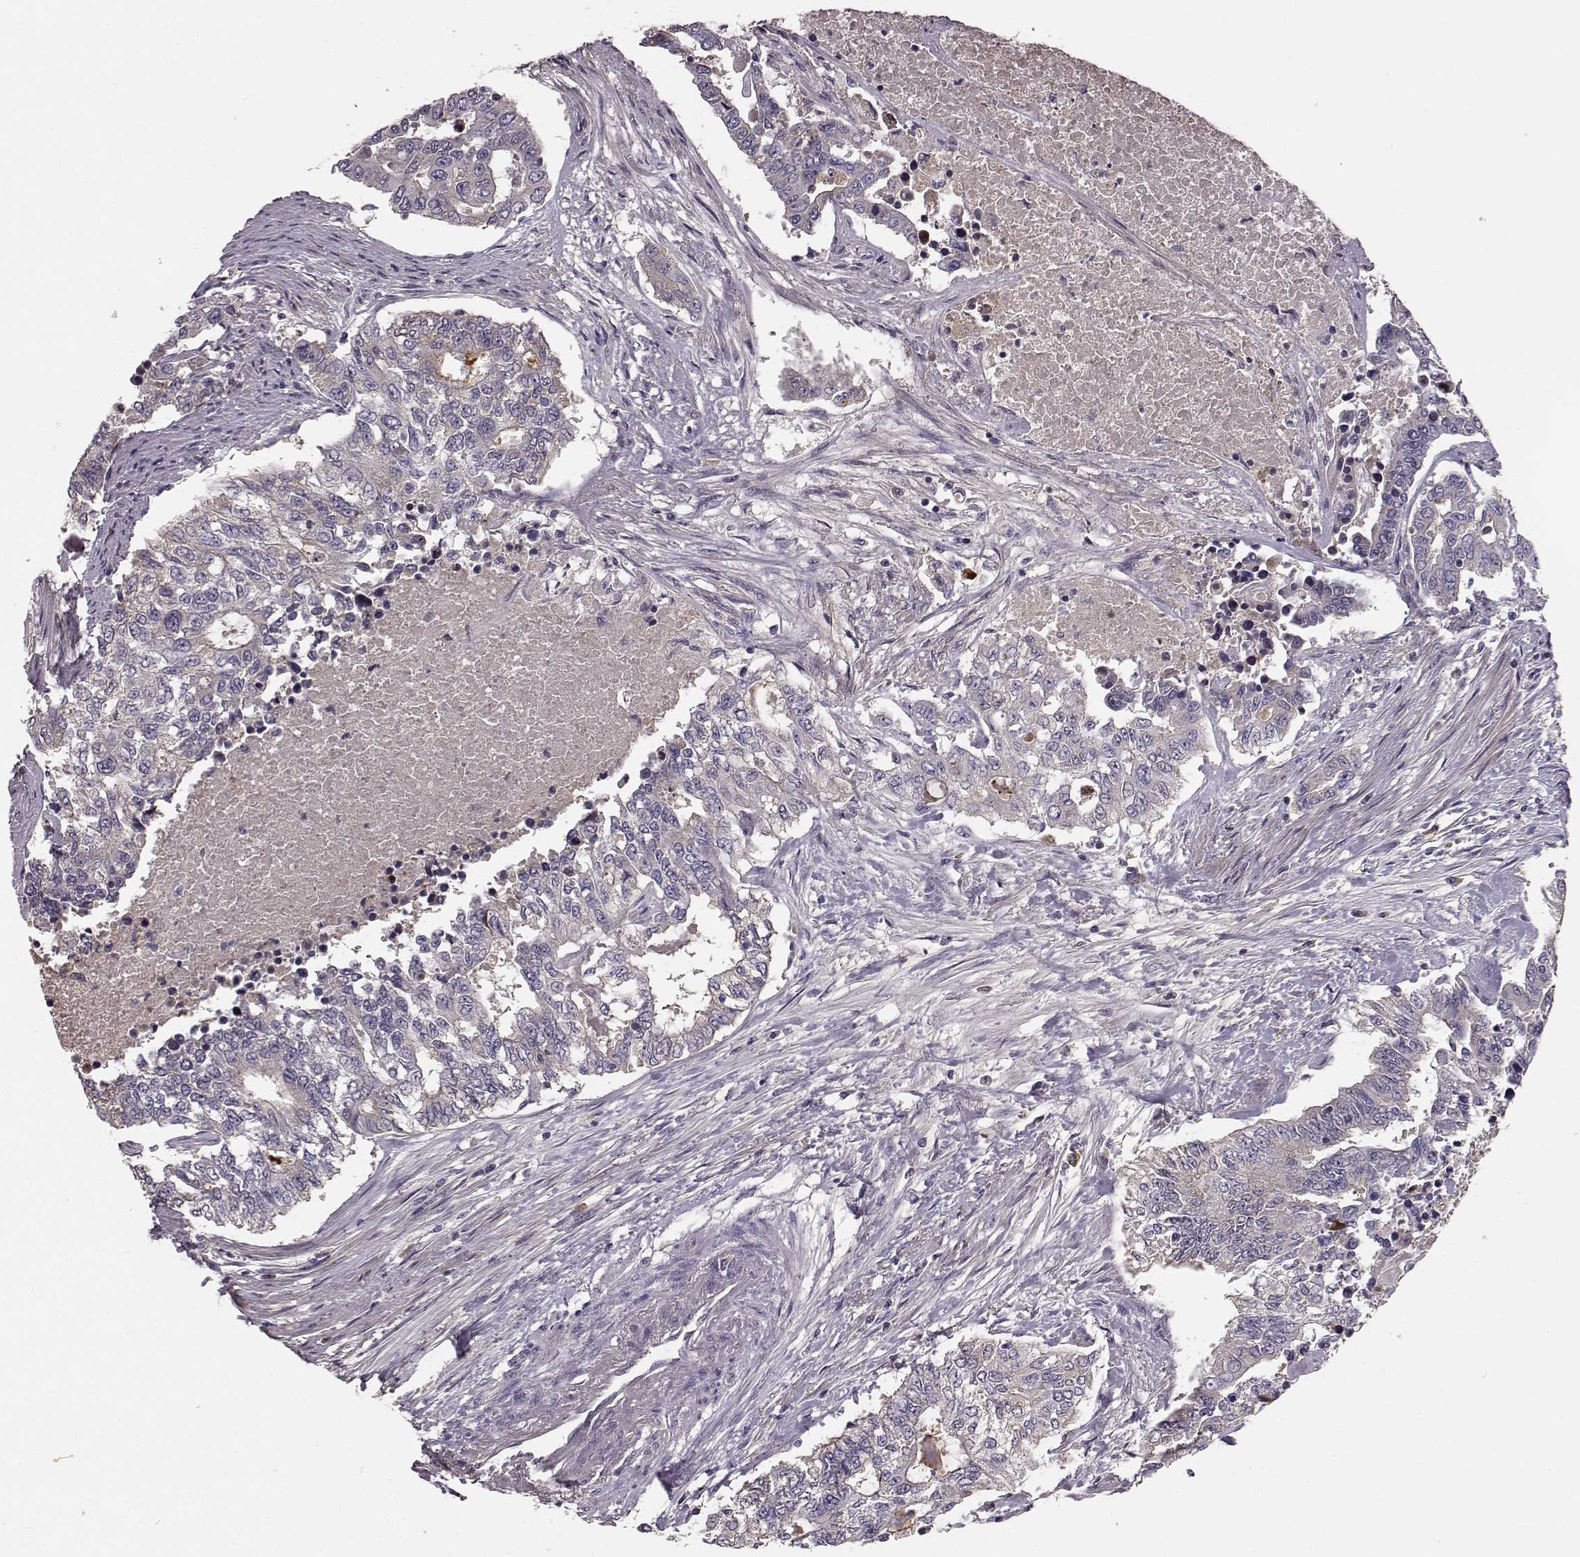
{"staining": {"intensity": "weak", "quantity": "<25%", "location": "cytoplasmic/membranous"}, "tissue": "endometrial cancer", "cell_type": "Tumor cells", "image_type": "cancer", "snomed": [{"axis": "morphology", "description": "Adenocarcinoma, NOS"}, {"axis": "topography", "description": "Uterus"}], "caption": "IHC of endometrial cancer (adenocarcinoma) displays no staining in tumor cells.", "gene": "YJEFN3", "patient": {"sex": "female", "age": 59}}